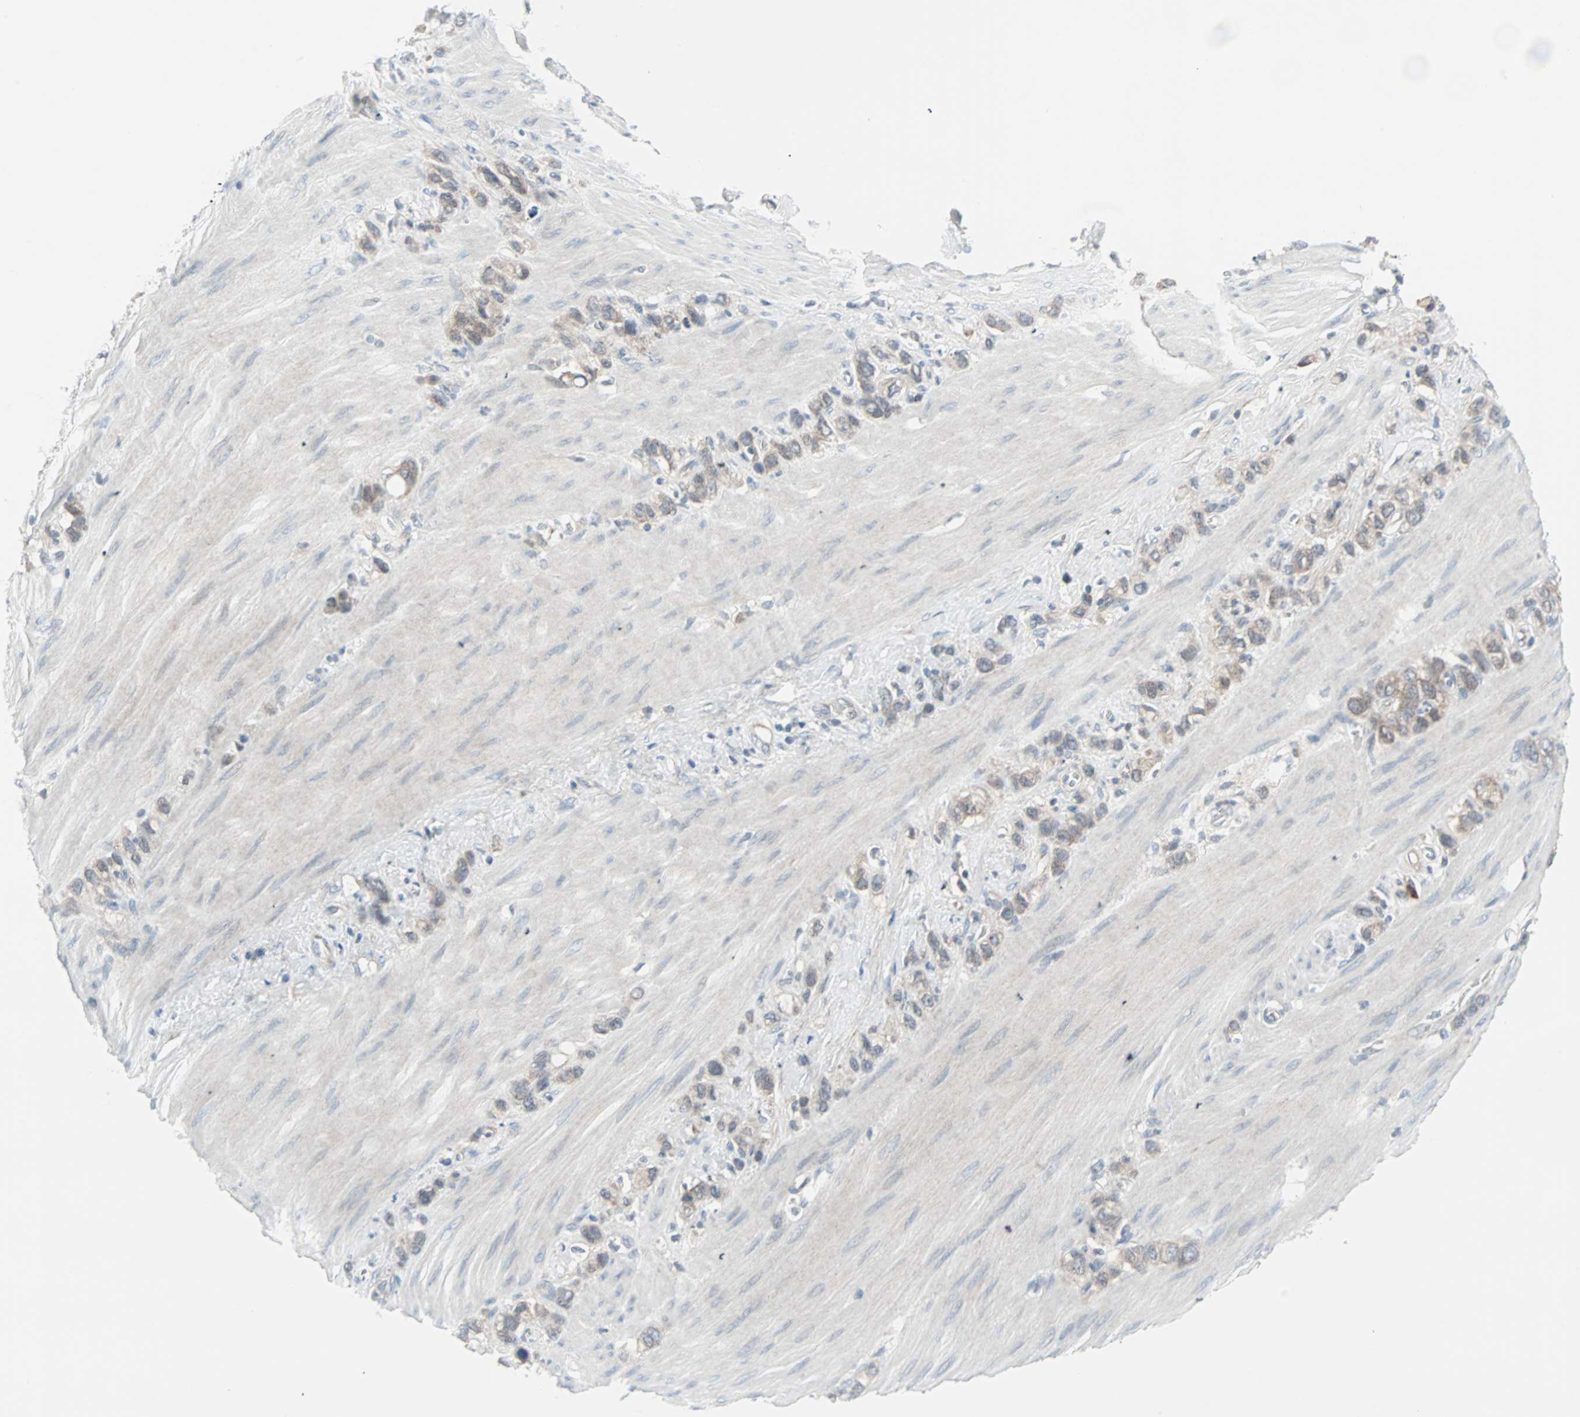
{"staining": {"intensity": "weak", "quantity": "25%-75%", "location": "cytoplasmic/membranous"}, "tissue": "stomach cancer", "cell_type": "Tumor cells", "image_type": "cancer", "snomed": [{"axis": "morphology", "description": "Normal tissue, NOS"}, {"axis": "morphology", "description": "Adenocarcinoma, NOS"}, {"axis": "morphology", "description": "Adenocarcinoma, High grade"}, {"axis": "topography", "description": "Stomach, upper"}, {"axis": "topography", "description": "Stomach"}], "caption": "Immunohistochemical staining of human stomach high-grade adenocarcinoma demonstrates weak cytoplasmic/membranous protein positivity in about 25%-75% of tumor cells.", "gene": "CASP3", "patient": {"sex": "female", "age": 65}}